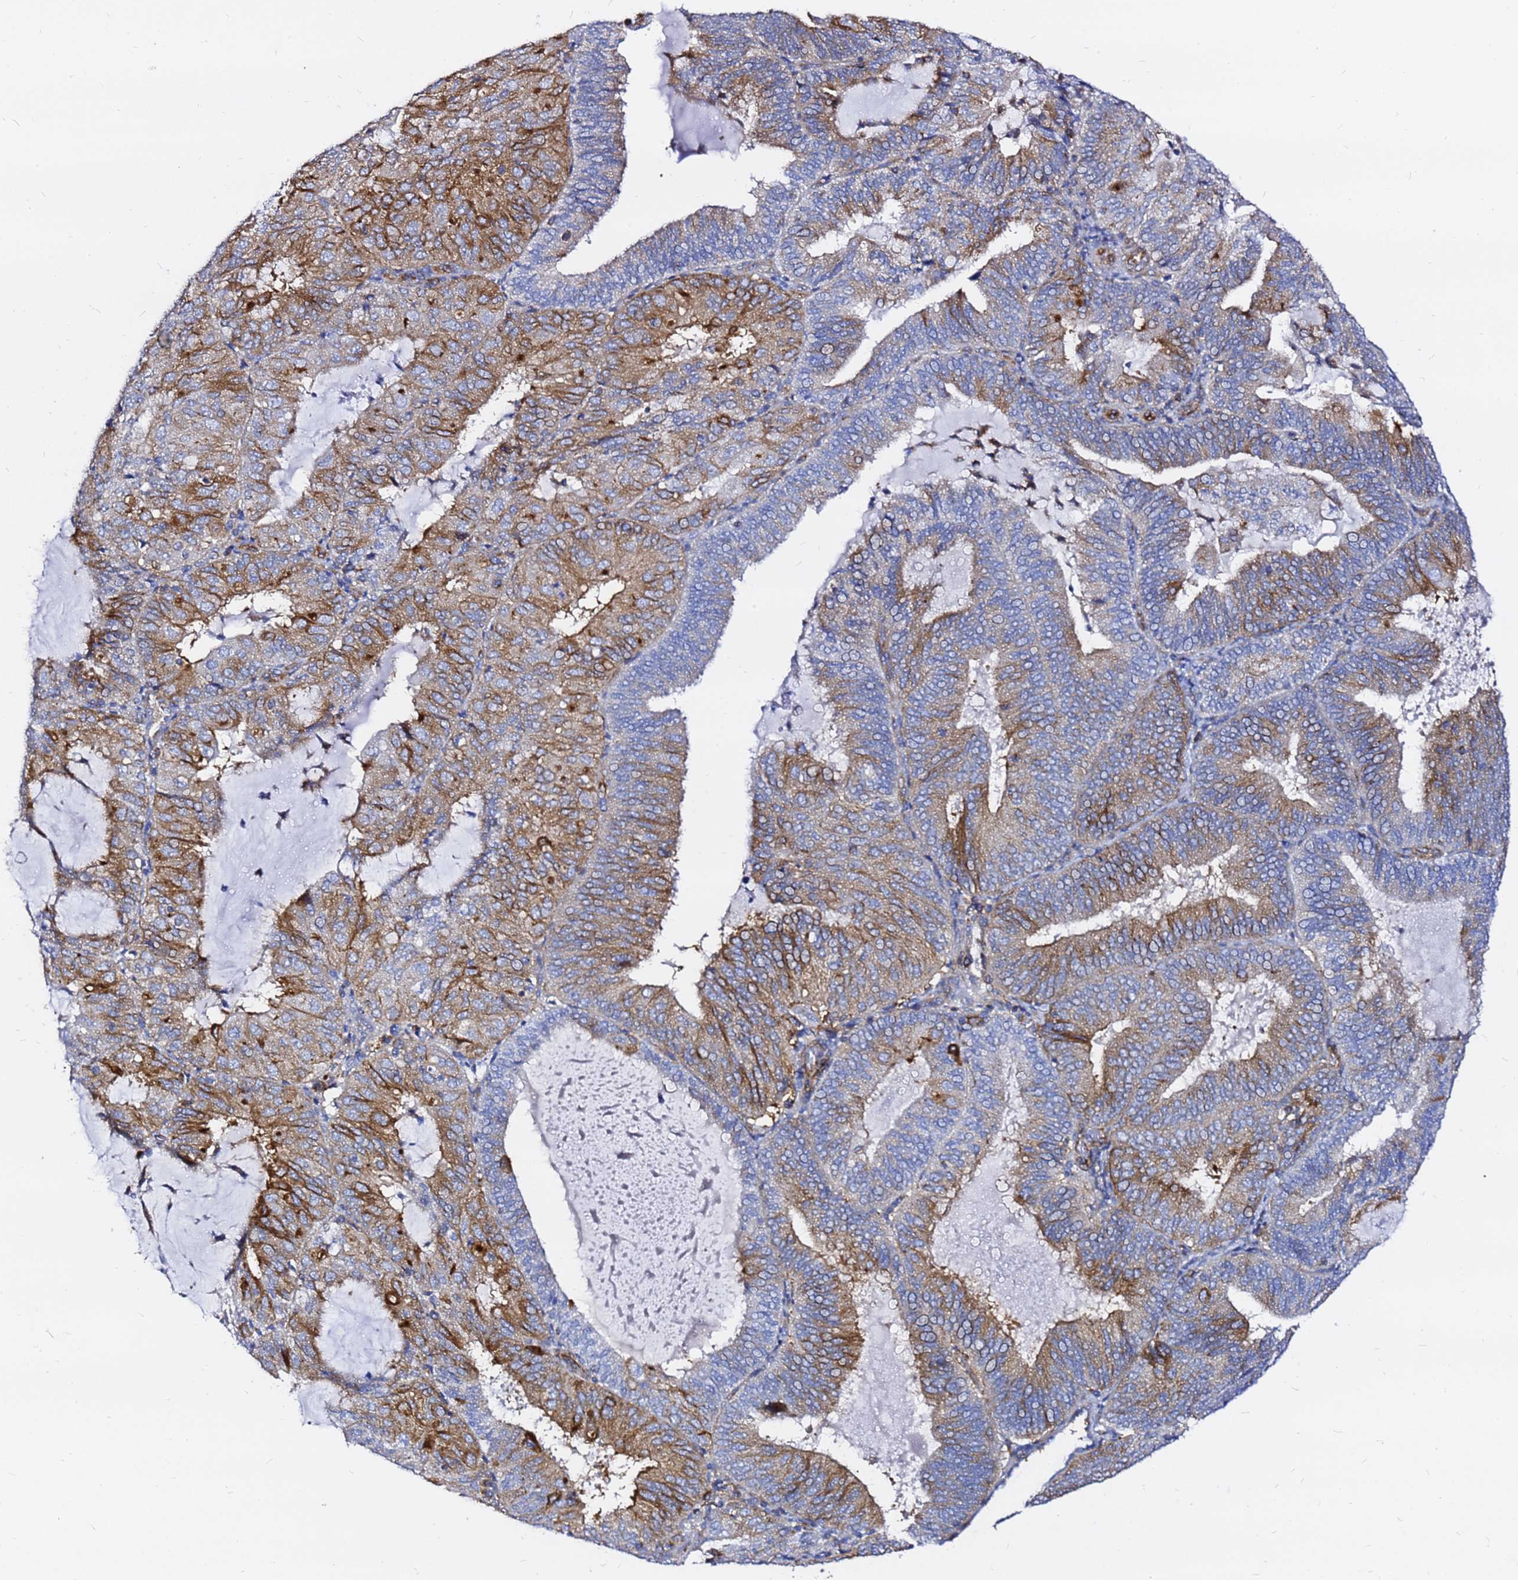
{"staining": {"intensity": "moderate", "quantity": "25%-75%", "location": "cytoplasmic/membranous"}, "tissue": "endometrial cancer", "cell_type": "Tumor cells", "image_type": "cancer", "snomed": [{"axis": "morphology", "description": "Adenocarcinoma, NOS"}, {"axis": "topography", "description": "Endometrium"}], "caption": "High-magnification brightfield microscopy of endometrial cancer (adenocarcinoma) stained with DAB (brown) and counterstained with hematoxylin (blue). tumor cells exhibit moderate cytoplasmic/membranous staining is appreciated in about25%-75% of cells.", "gene": "TUBA8", "patient": {"sex": "female", "age": 81}}